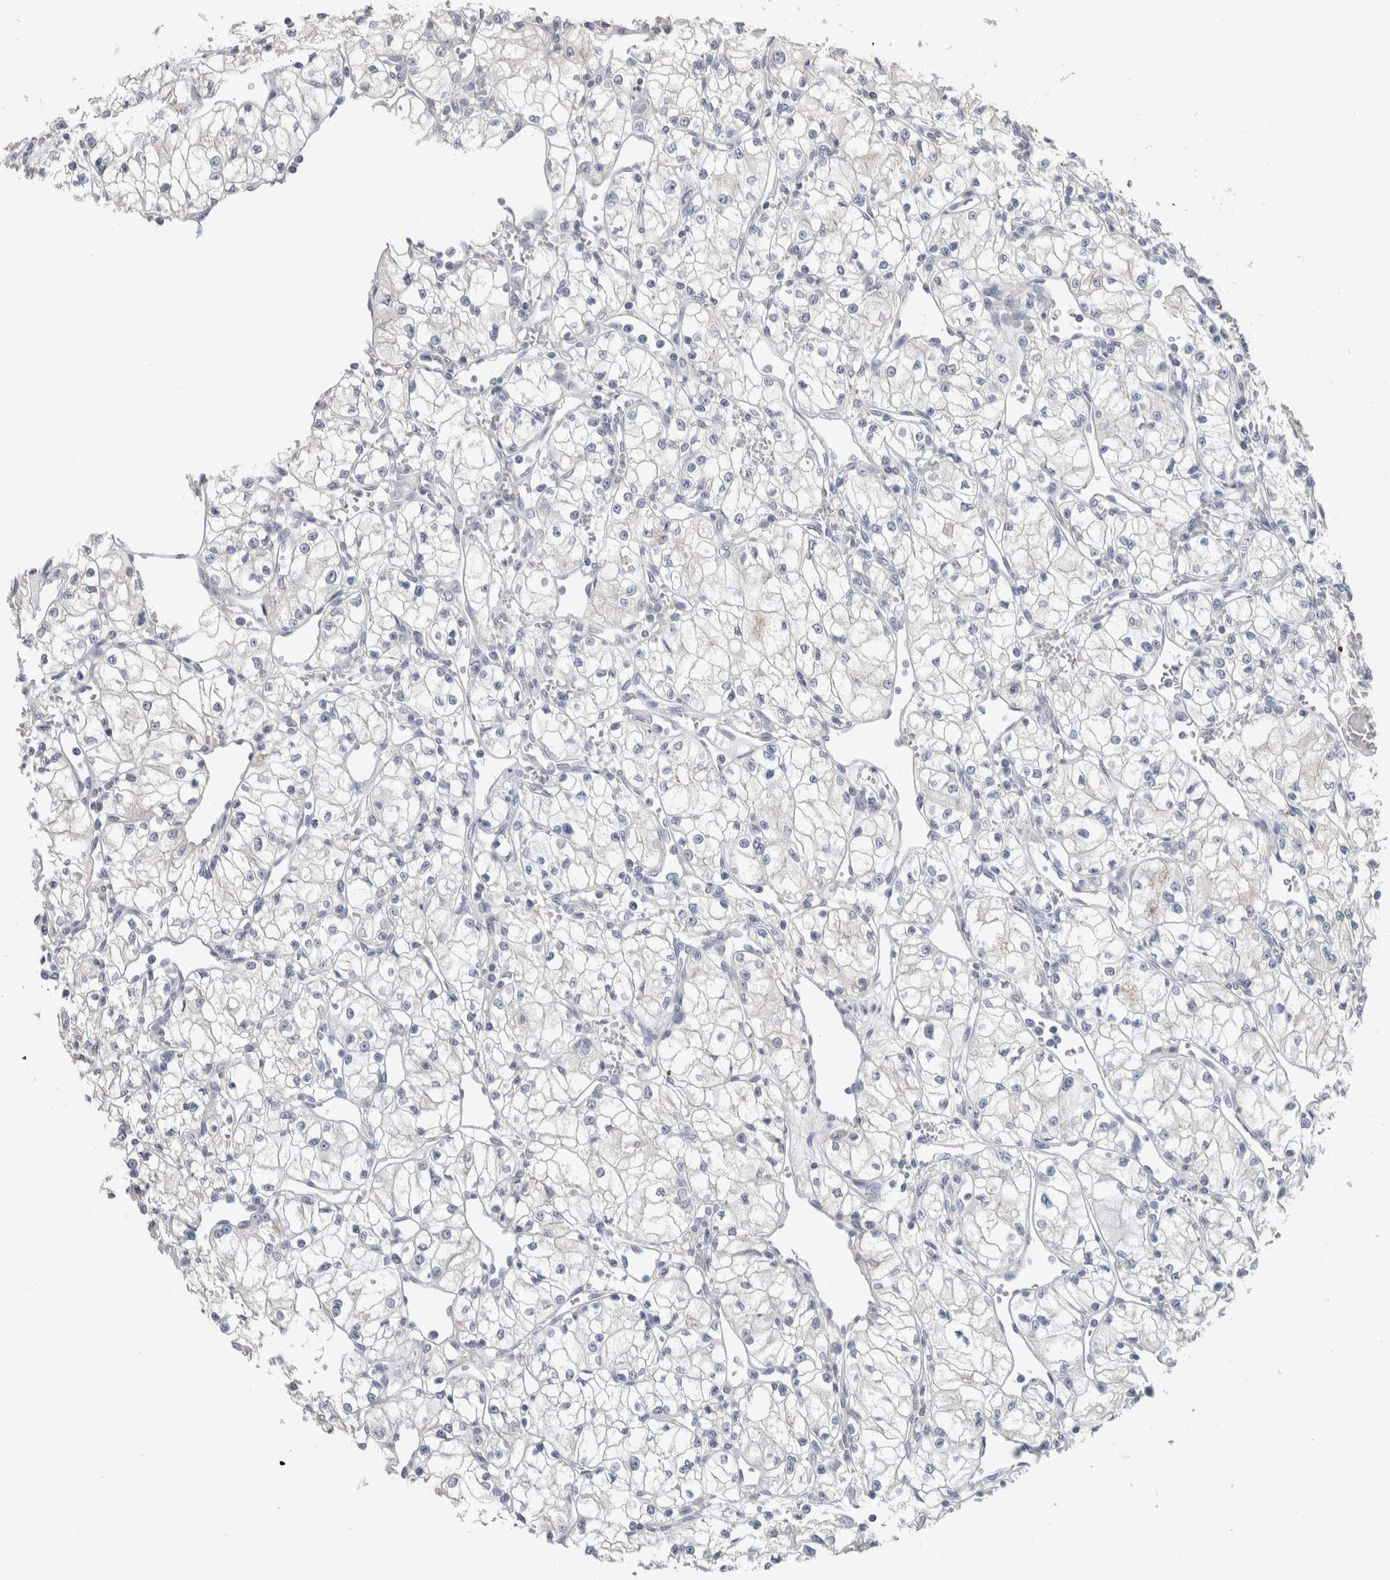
{"staining": {"intensity": "negative", "quantity": "none", "location": "none"}, "tissue": "renal cancer", "cell_type": "Tumor cells", "image_type": "cancer", "snomed": [{"axis": "morphology", "description": "Normal tissue, NOS"}, {"axis": "morphology", "description": "Adenocarcinoma, NOS"}, {"axis": "topography", "description": "Kidney"}], "caption": "Human adenocarcinoma (renal) stained for a protein using IHC shows no staining in tumor cells.", "gene": "SCGB1A1", "patient": {"sex": "male", "age": 59}}